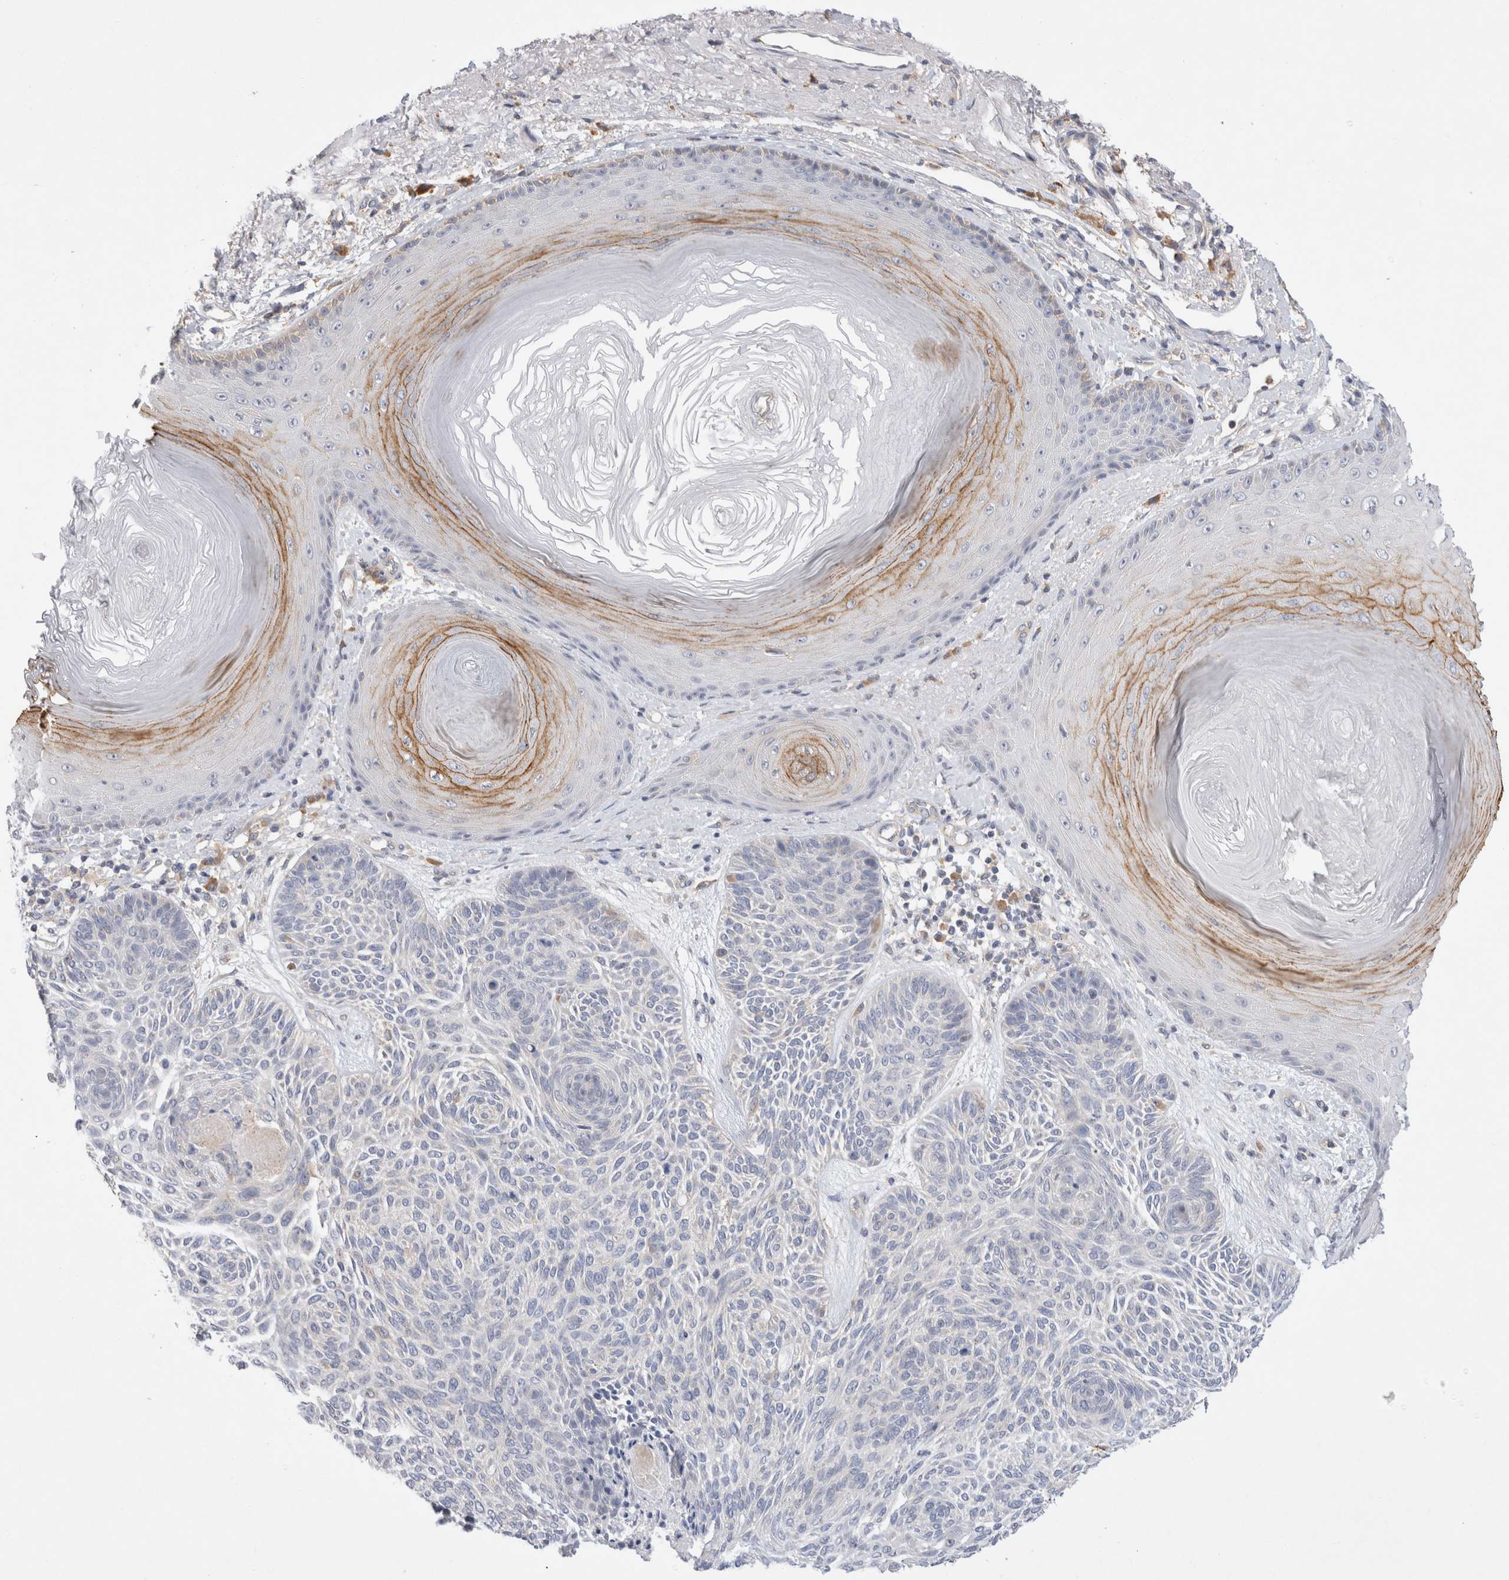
{"staining": {"intensity": "negative", "quantity": "none", "location": "none"}, "tissue": "skin cancer", "cell_type": "Tumor cells", "image_type": "cancer", "snomed": [{"axis": "morphology", "description": "Basal cell carcinoma"}, {"axis": "topography", "description": "Skin"}], "caption": "This is an immunohistochemistry photomicrograph of human basal cell carcinoma (skin). There is no staining in tumor cells.", "gene": "GAS1", "patient": {"sex": "male", "age": 55}}